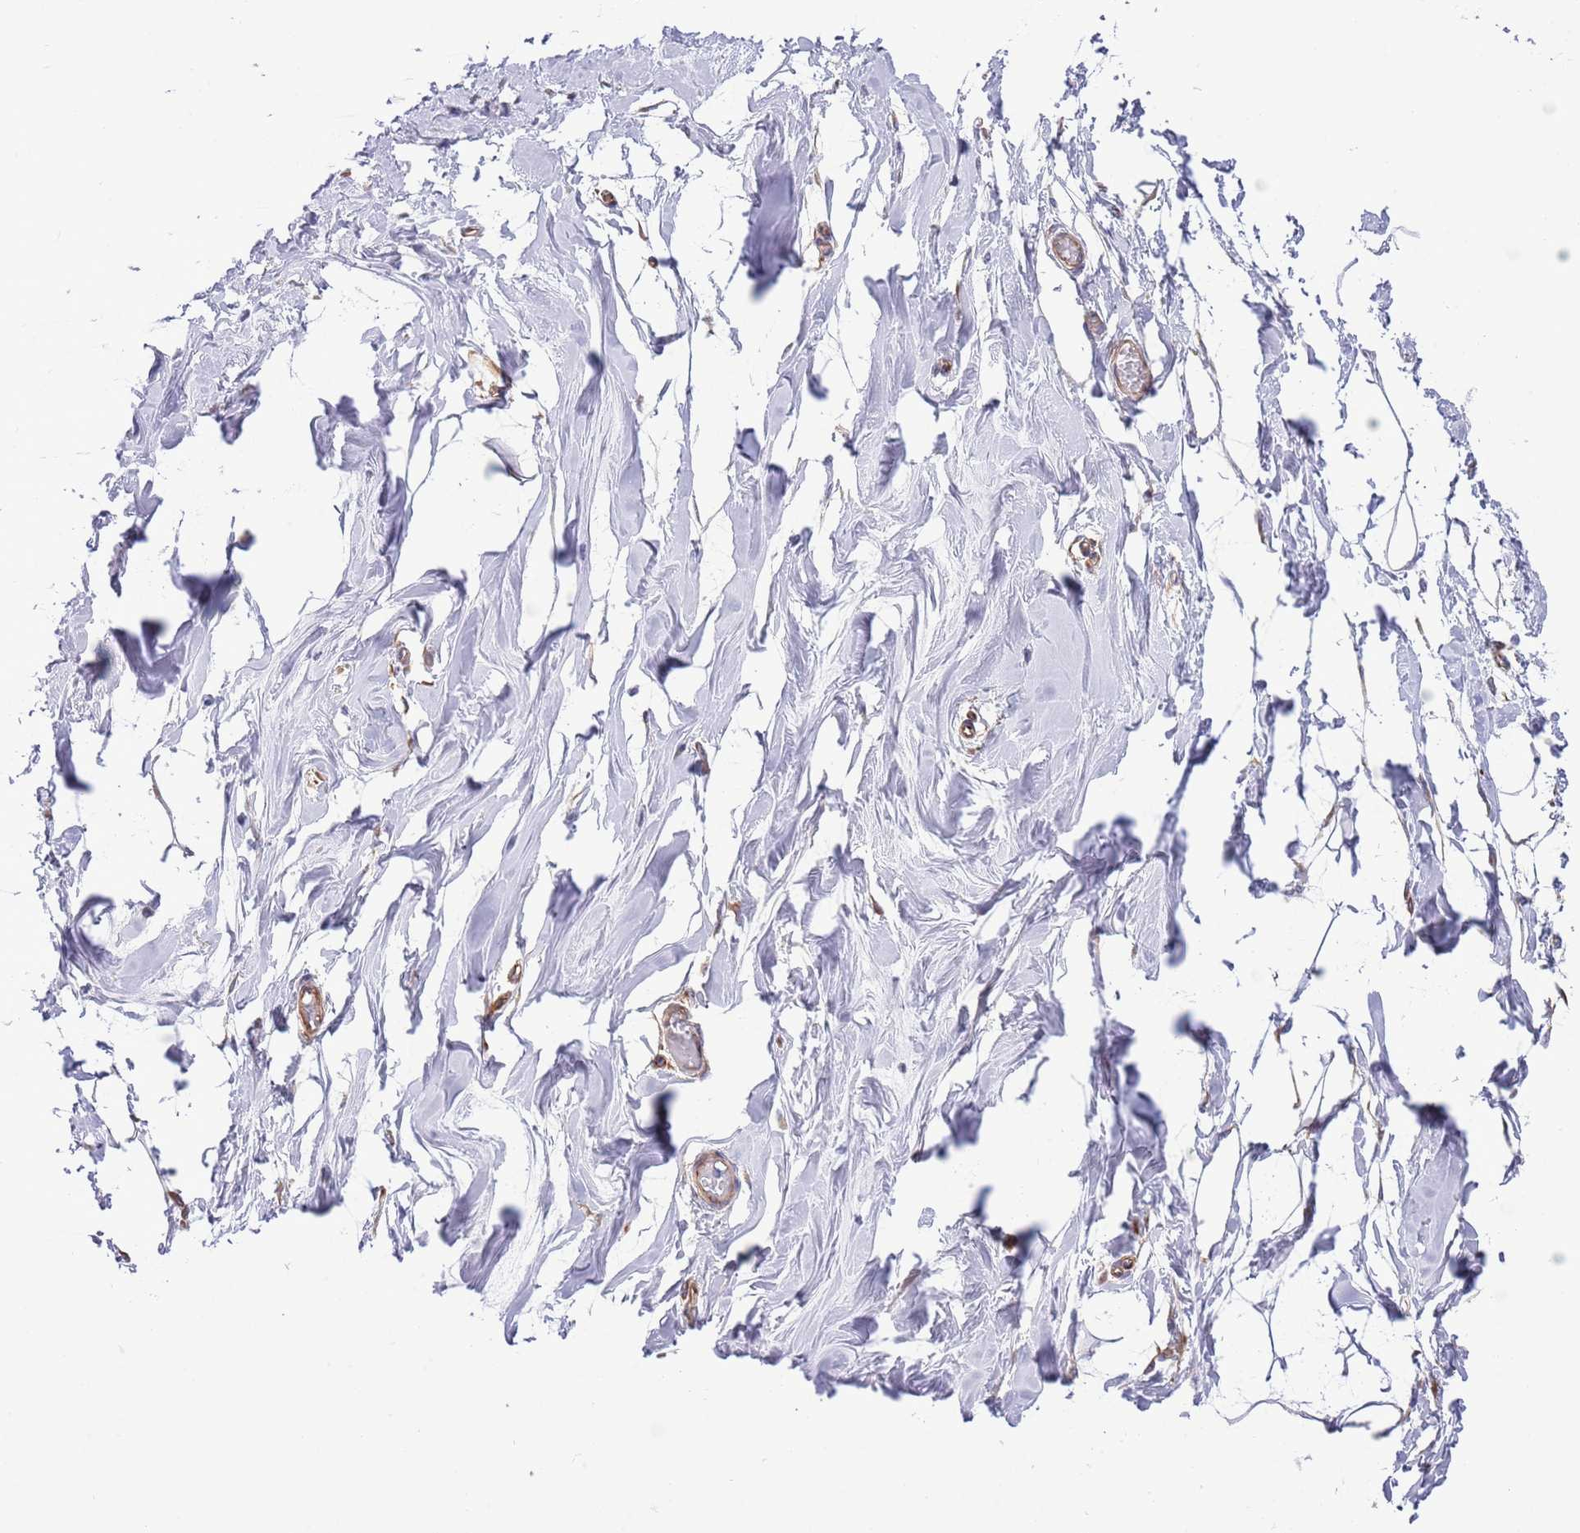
{"staining": {"intensity": "negative", "quantity": "none", "location": "none"}, "tissue": "breast", "cell_type": "Adipocytes", "image_type": "normal", "snomed": [{"axis": "morphology", "description": "Normal tissue, NOS"}, {"axis": "topography", "description": "Breast"}], "caption": "DAB (3,3'-diaminobenzidine) immunohistochemical staining of benign human breast shows no significant staining in adipocytes. The staining was performed using DAB (3,3'-diaminobenzidine) to visualize the protein expression in brown, while the nuclei were stained in blue with hematoxylin (Magnification: 20x).", "gene": "GAS2L3", "patient": {"sex": "female", "age": 27}}